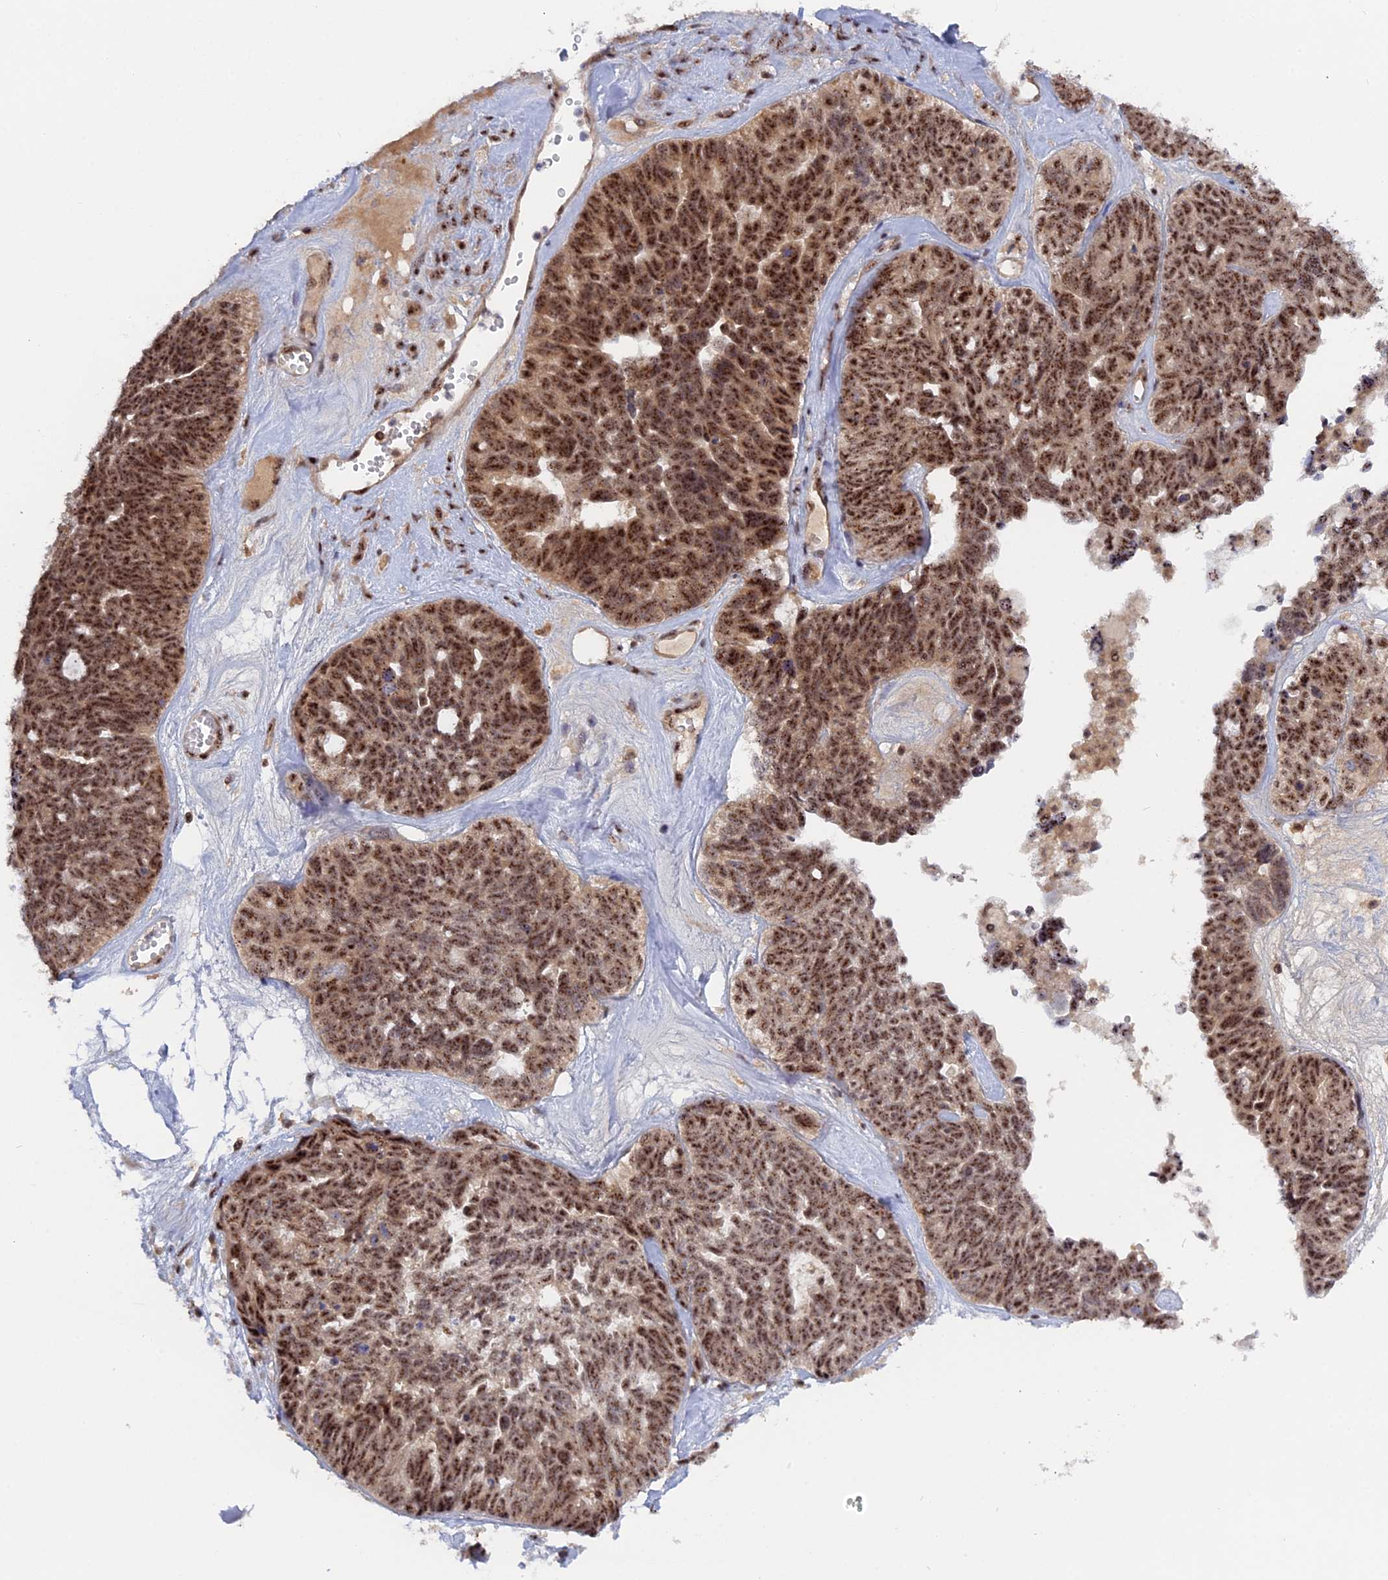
{"staining": {"intensity": "strong", "quantity": ">75%", "location": "nuclear"}, "tissue": "ovarian cancer", "cell_type": "Tumor cells", "image_type": "cancer", "snomed": [{"axis": "morphology", "description": "Cystadenocarcinoma, serous, NOS"}, {"axis": "topography", "description": "Ovary"}], "caption": "Protein positivity by immunohistochemistry (IHC) displays strong nuclear expression in about >75% of tumor cells in ovarian cancer.", "gene": "TAB1", "patient": {"sex": "female", "age": 79}}